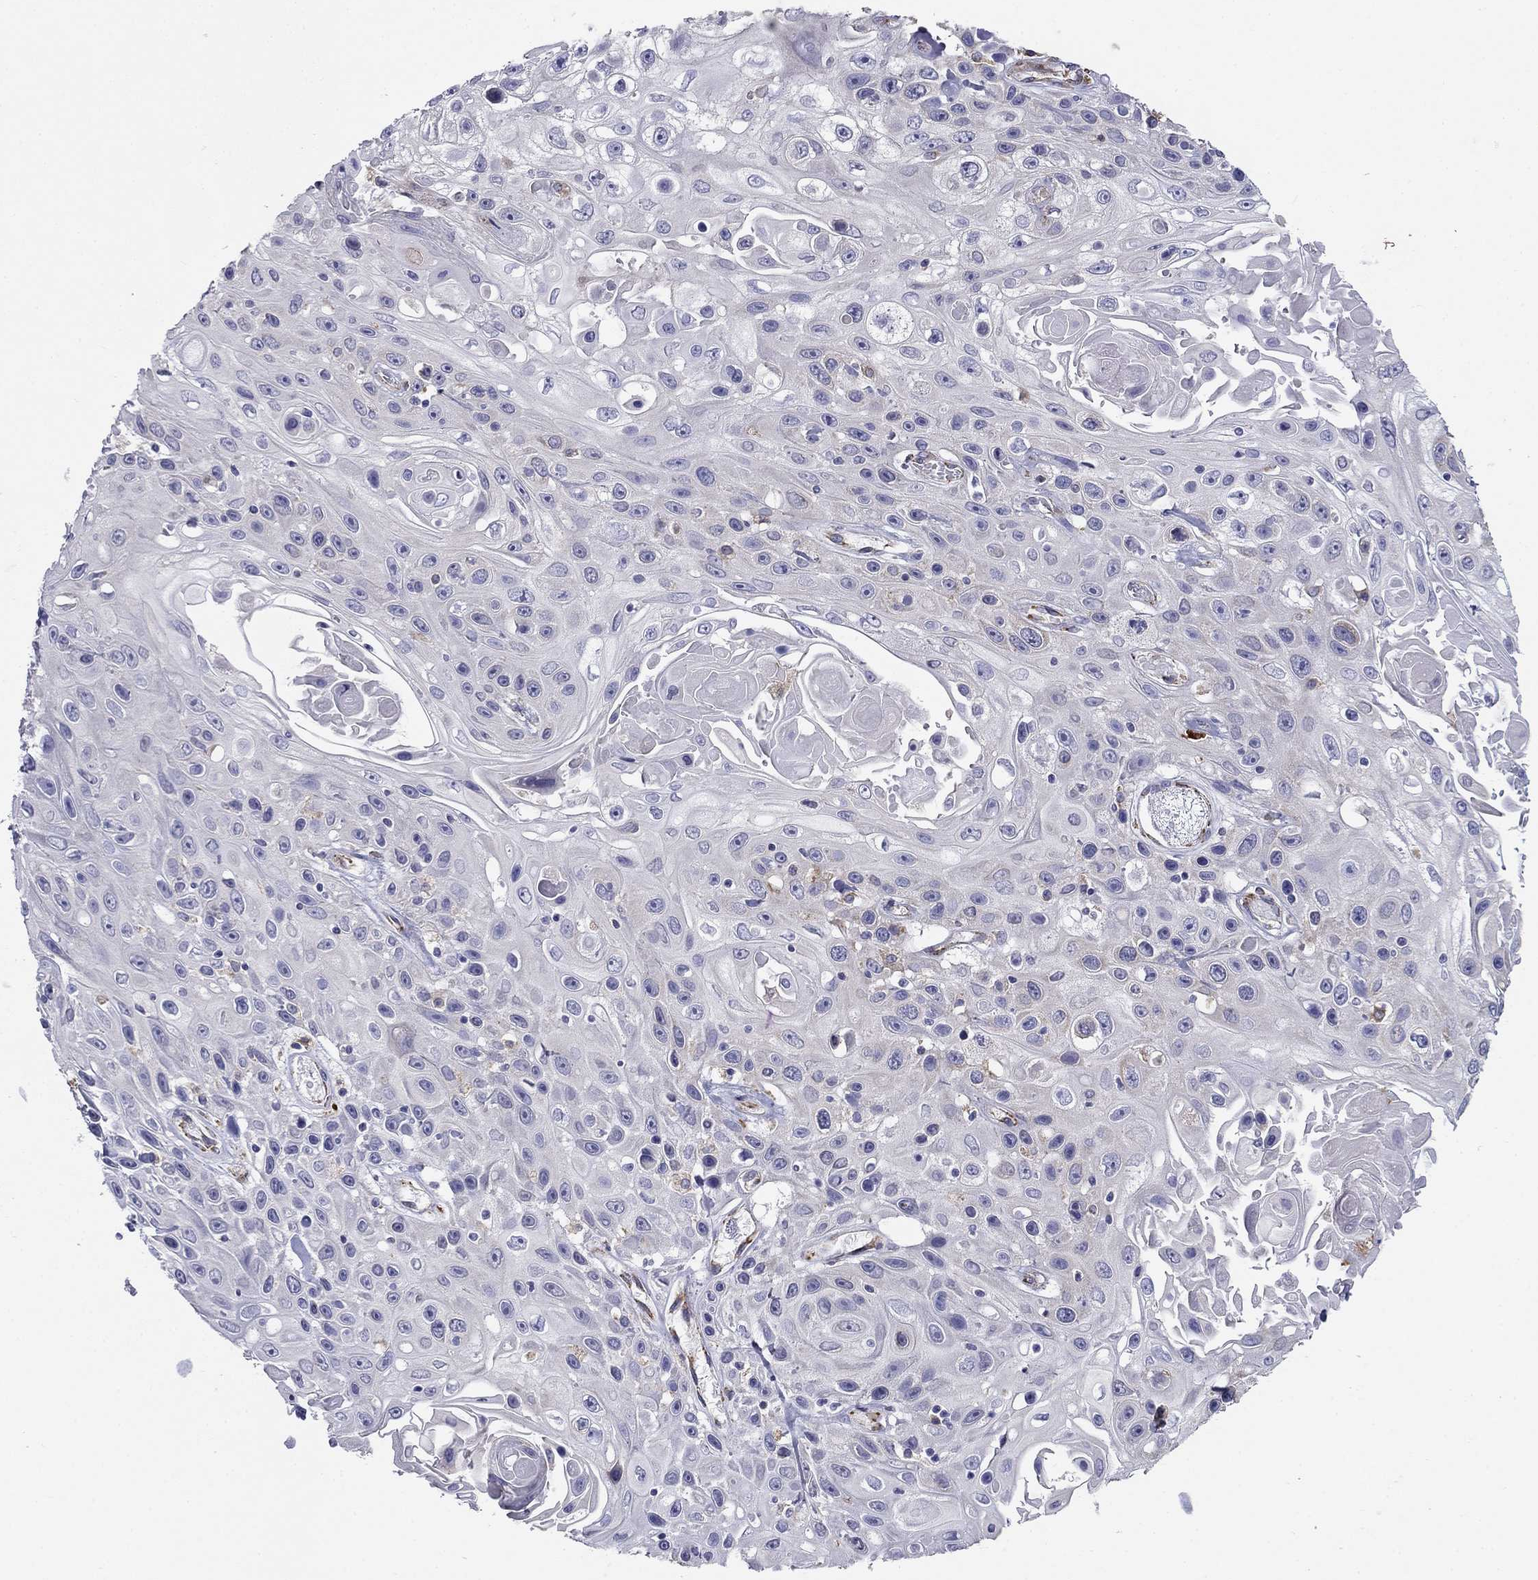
{"staining": {"intensity": "negative", "quantity": "none", "location": "none"}, "tissue": "skin cancer", "cell_type": "Tumor cells", "image_type": "cancer", "snomed": [{"axis": "morphology", "description": "Squamous cell carcinoma, NOS"}, {"axis": "topography", "description": "Skin"}], "caption": "Tumor cells show no significant positivity in skin cancer (squamous cell carcinoma).", "gene": "LONRF2", "patient": {"sex": "male", "age": 82}}